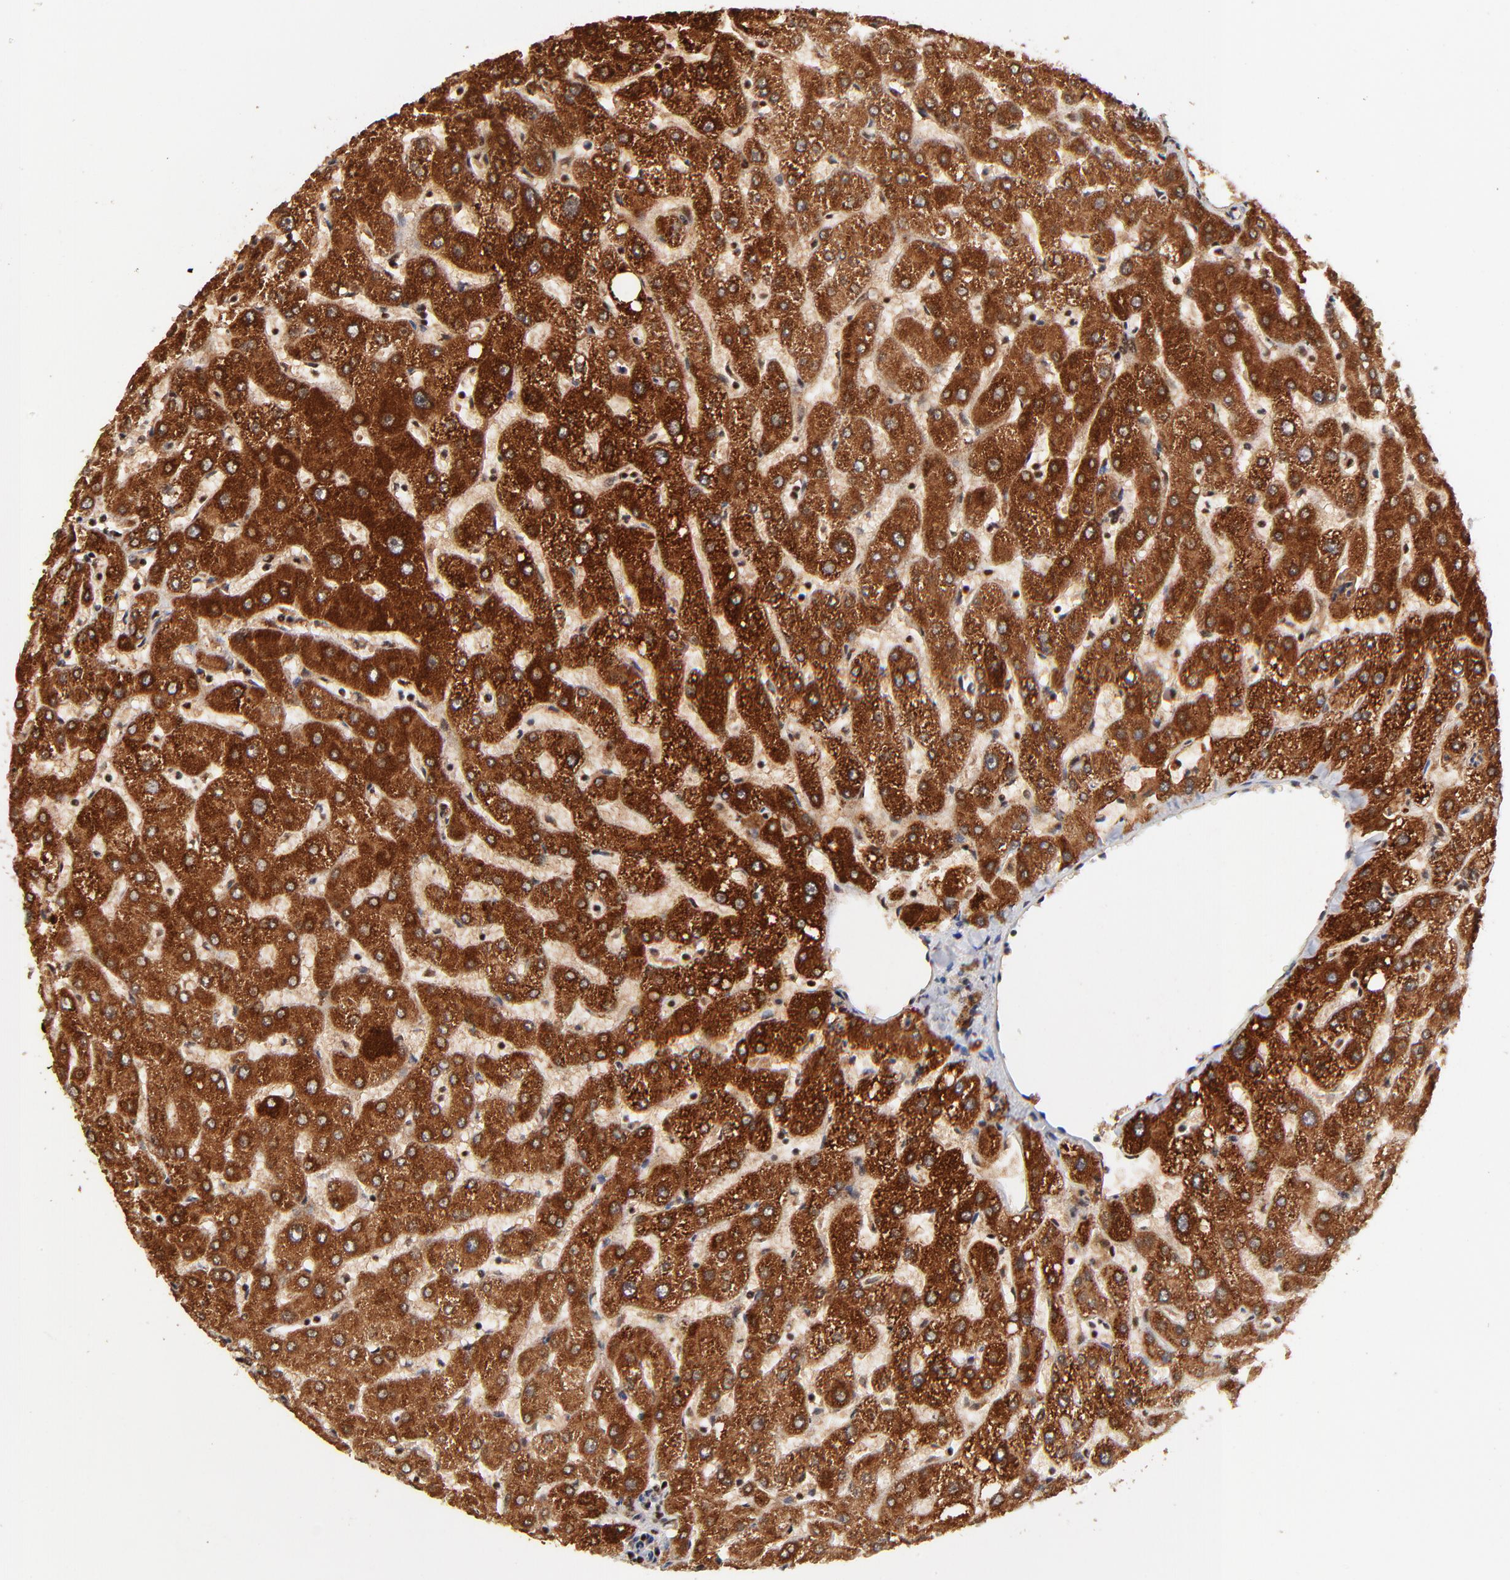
{"staining": {"intensity": "weak", "quantity": ">75%", "location": "nuclear"}, "tissue": "liver", "cell_type": "Cholangiocytes", "image_type": "normal", "snomed": [{"axis": "morphology", "description": "Normal tissue, NOS"}, {"axis": "topography", "description": "Liver"}], "caption": "Protein positivity by immunohistochemistry (IHC) shows weak nuclear positivity in about >75% of cholangiocytes in normal liver.", "gene": "MED12", "patient": {"sex": "male", "age": 67}}